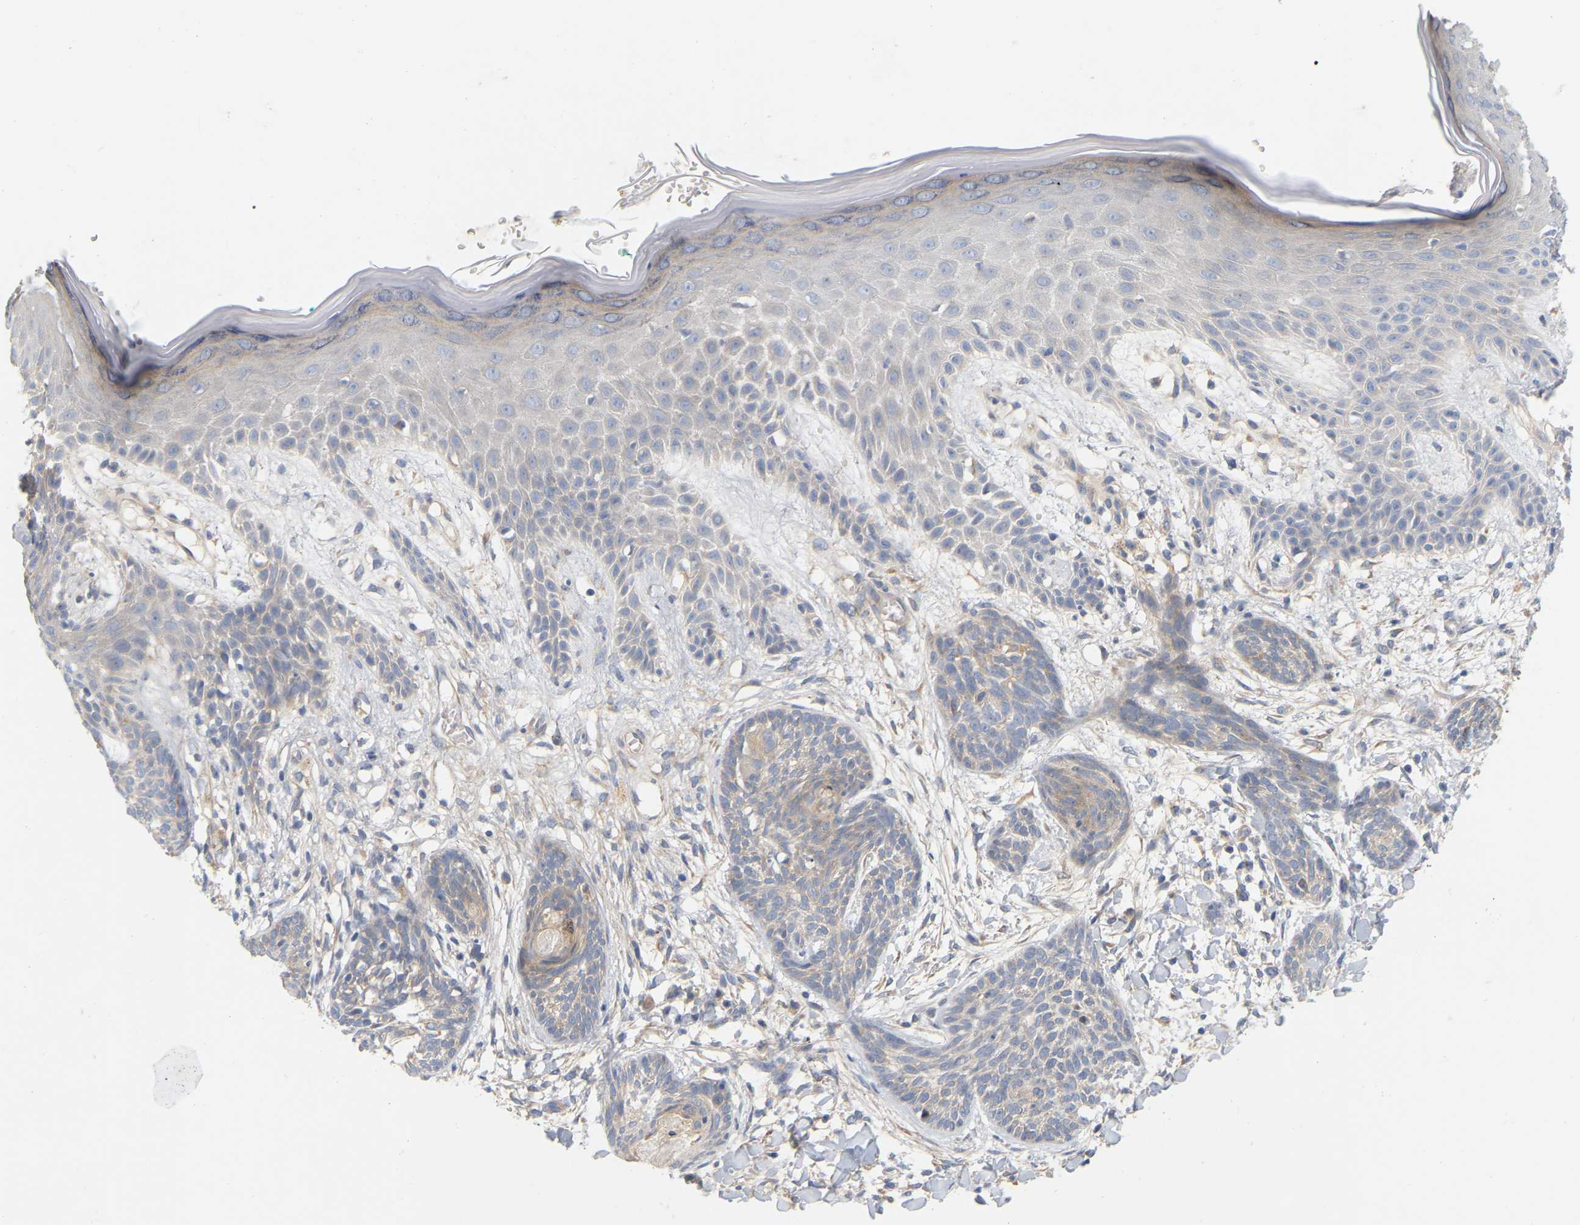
{"staining": {"intensity": "weak", "quantity": "25%-75%", "location": "cytoplasmic/membranous"}, "tissue": "skin cancer", "cell_type": "Tumor cells", "image_type": "cancer", "snomed": [{"axis": "morphology", "description": "Basal cell carcinoma"}, {"axis": "topography", "description": "Skin"}], "caption": "Protein analysis of basal cell carcinoma (skin) tissue shows weak cytoplasmic/membranous staining in approximately 25%-75% of tumor cells.", "gene": "MINDY4", "patient": {"sex": "female", "age": 59}}